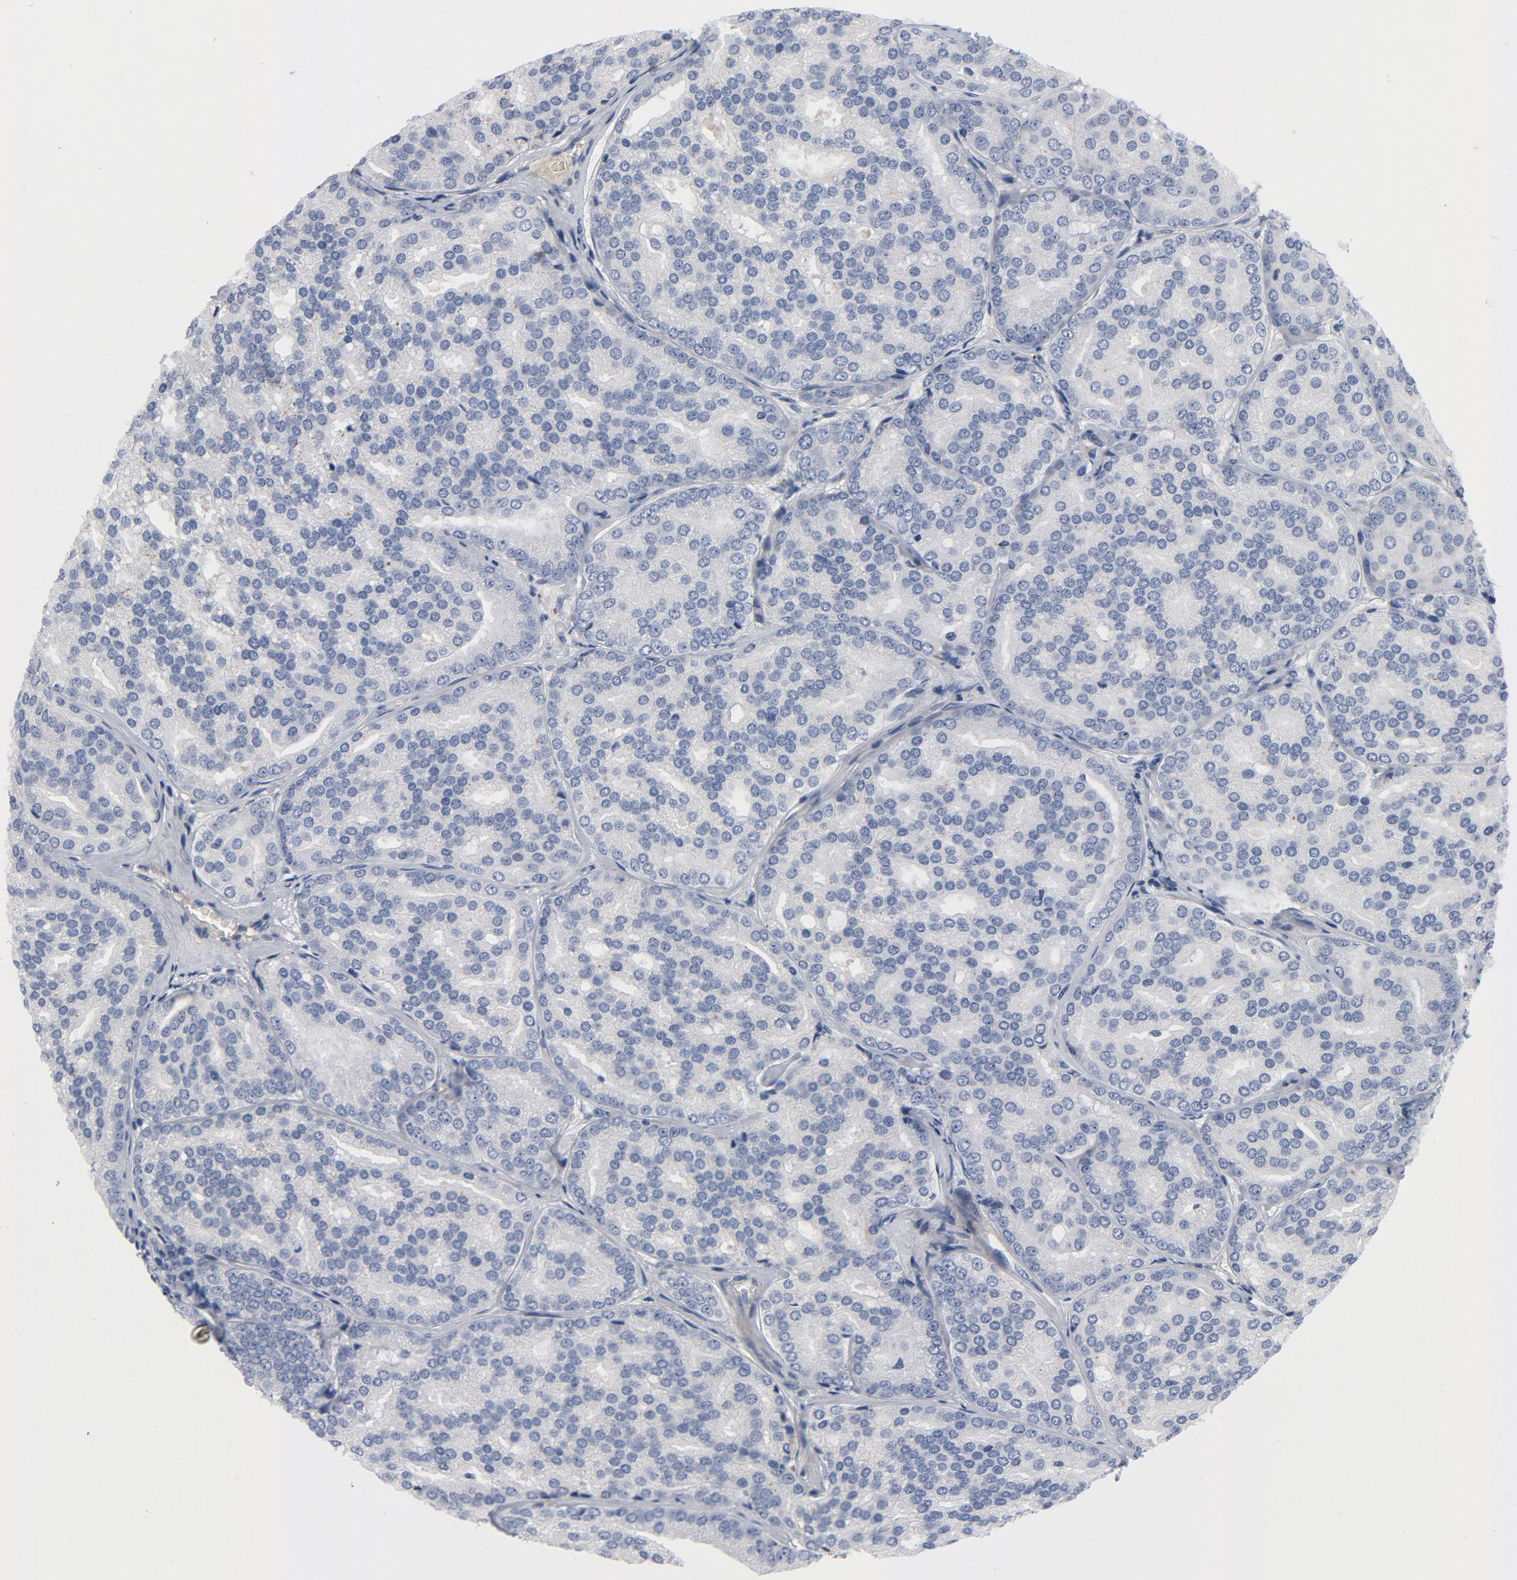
{"staining": {"intensity": "negative", "quantity": "none", "location": "none"}, "tissue": "prostate cancer", "cell_type": "Tumor cells", "image_type": "cancer", "snomed": [{"axis": "morphology", "description": "Adenocarcinoma, High grade"}, {"axis": "topography", "description": "Prostate"}], "caption": "The histopathology image reveals no significant staining in tumor cells of prostate cancer (adenocarcinoma (high-grade)).", "gene": "LAMC1", "patient": {"sex": "male", "age": 64}}